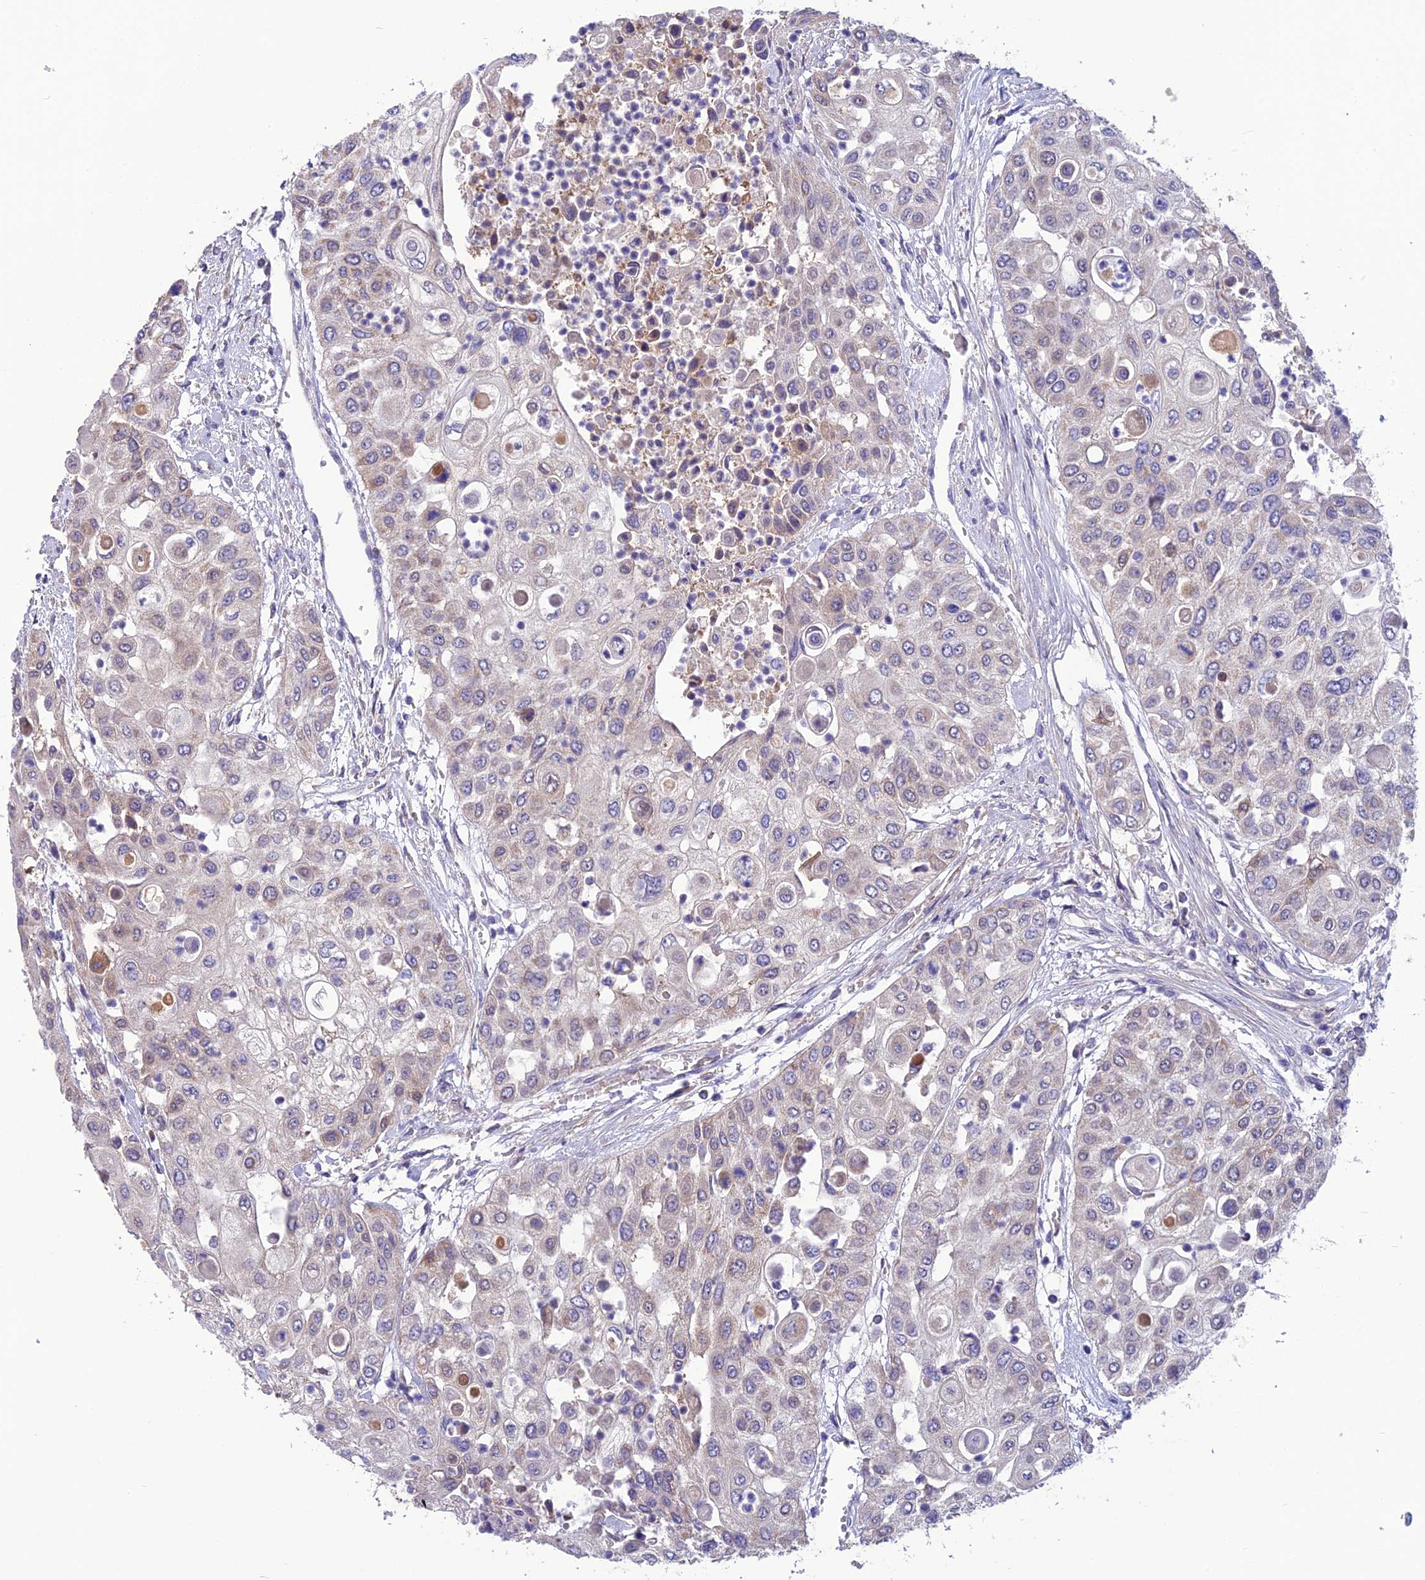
{"staining": {"intensity": "negative", "quantity": "none", "location": "none"}, "tissue": "urothelial cancer", "cell_type": "Tumor cells", "image_type": "cancer", "snomed": [{"axis": "morphology", "description": "Urothelial carcinoma, High grade"}, {"axis": "topography", "description": "Urinary bladder"}], "caption": "Immunohistochemical staining of high-grade urothelial carcinoma demonstrates no significant staining in tumor cells.", "gene": "PSMF1", "patient": {"sex": "female", "age": 79}}